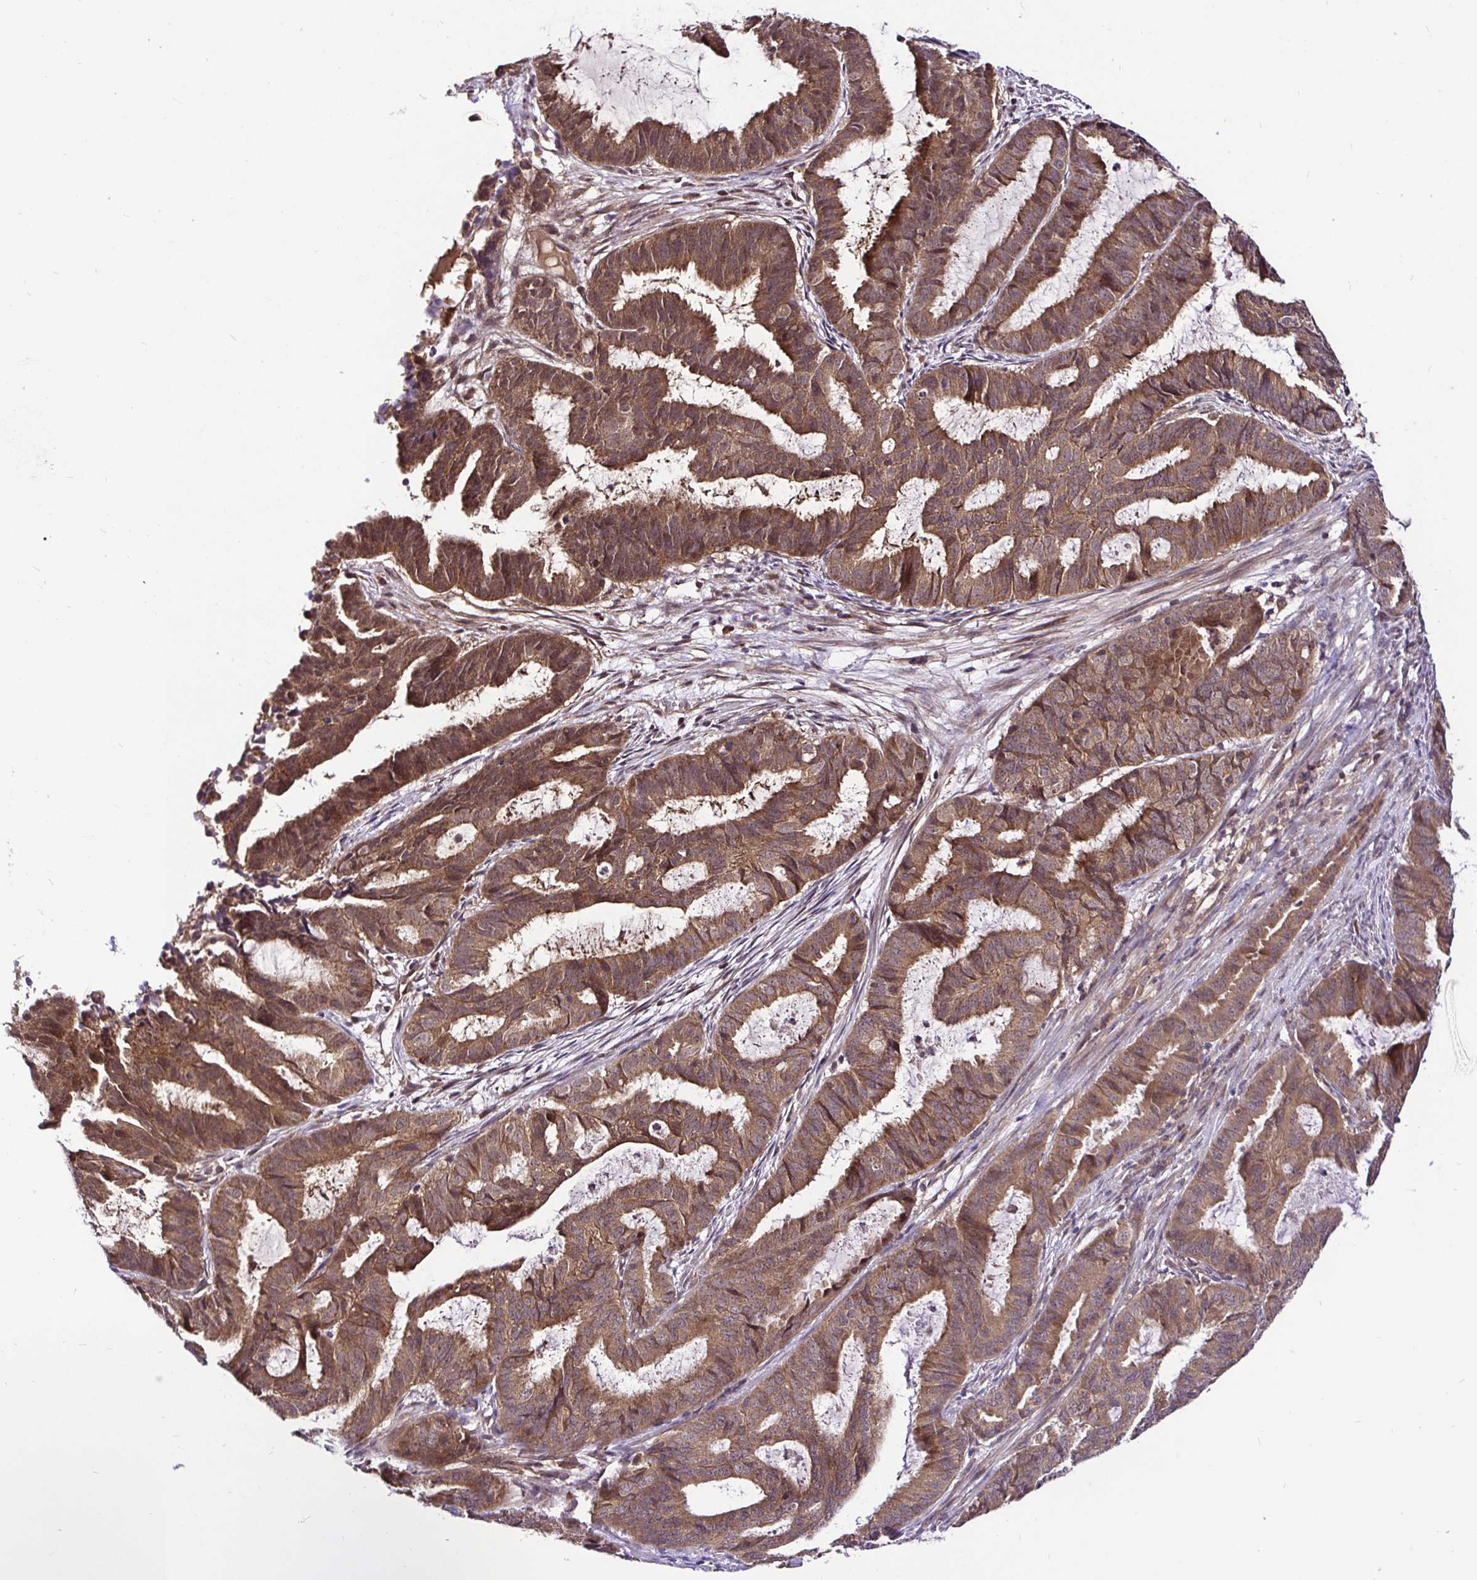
{"staining": {"intensity": "moderate", "quantity": ">75%", "location": "cytoplasmic/membranous"}, "tissue": "endometrial cancer", "cell_type": "Tumor cells", "image_type": "cancer", "snomed": [{"axis": "morphology", "description": "Adenocarcinoma, NOS"}, {"axis": "topography", "description": "Endometrium"}], "caption": "Approximately >75% of tumor cells in endometrial cancer (adenocarcinoma) demonstrate moderate cytoplasmic/membranous protein expression as visualized by brown immunohistochemical staining.", "gene": "UBE2M", "patient": {"sex": "female", "age": 51}}